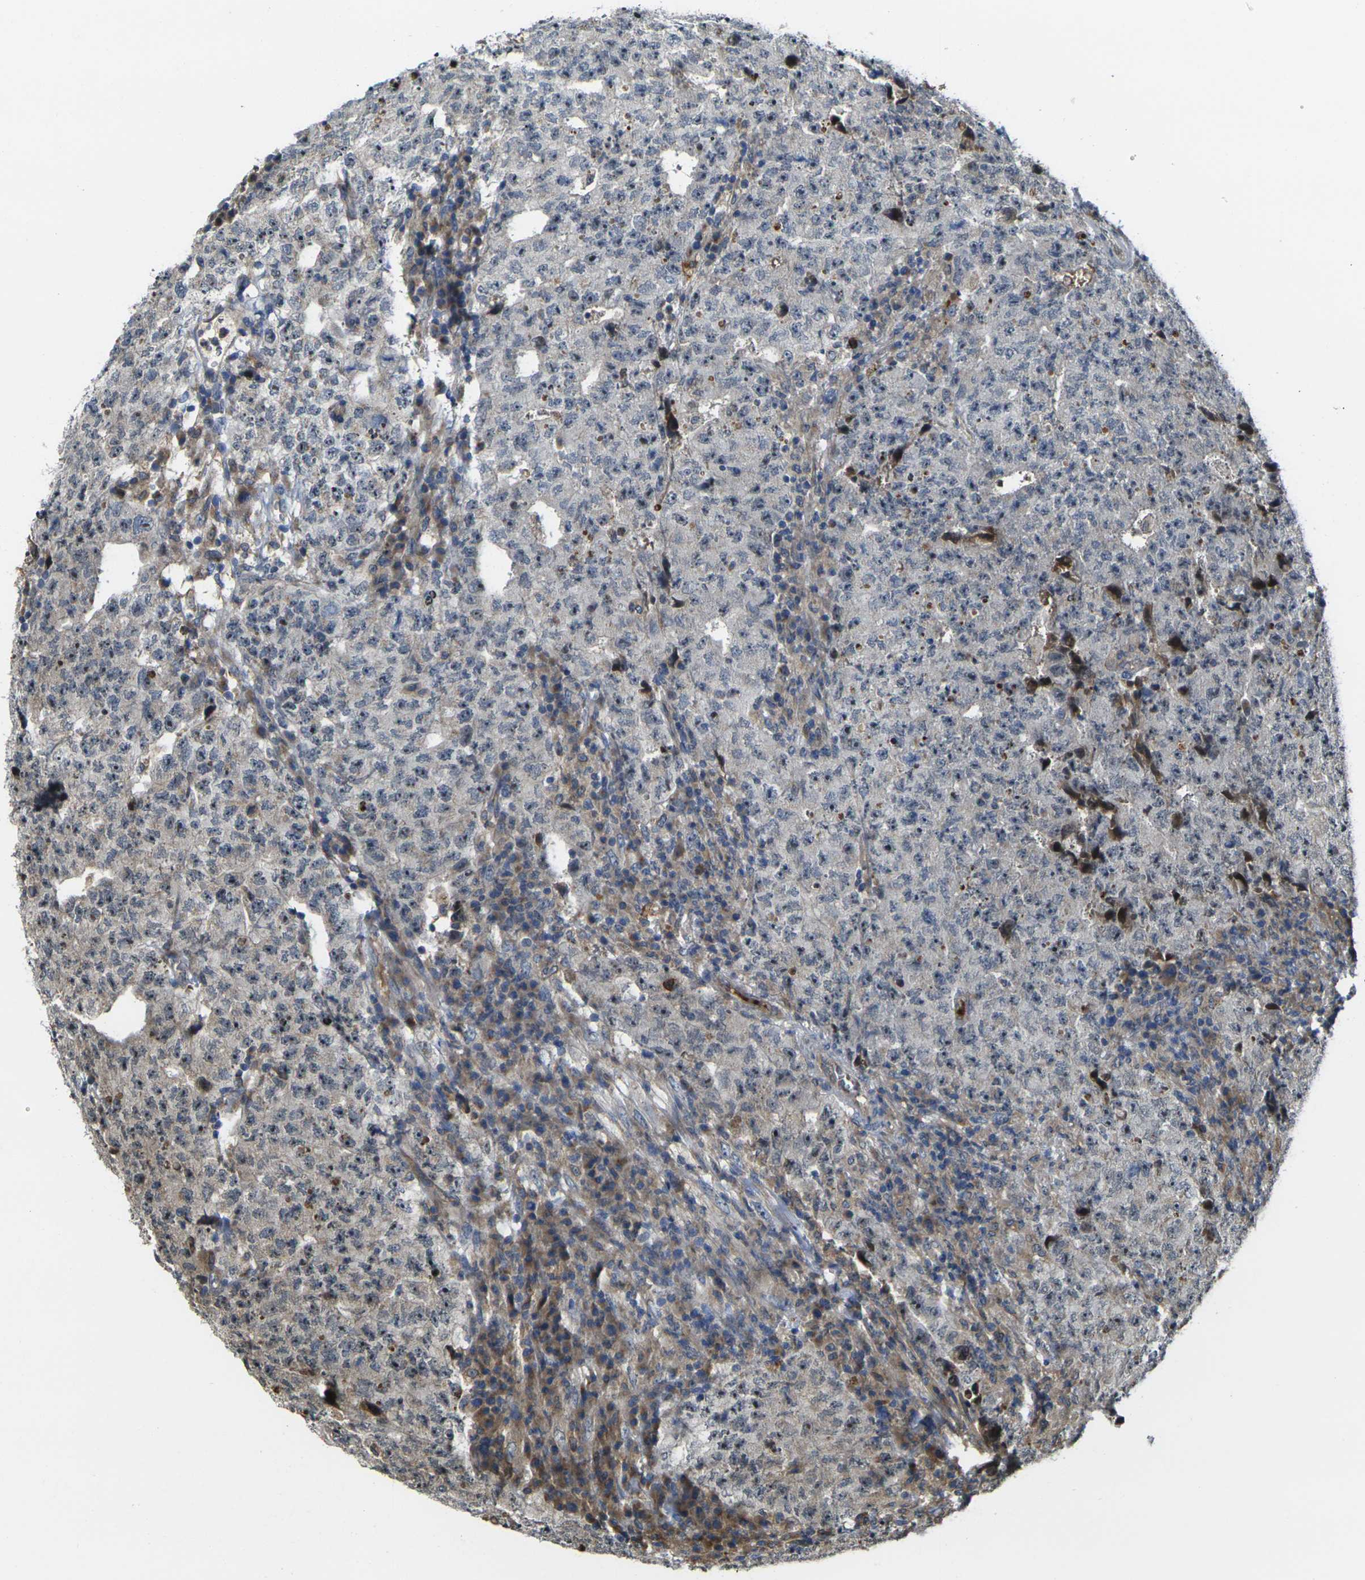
{"staining": {"intensity": "weak", "quantity": "<25%", "location": "cytoplasmic/membranous"}, "tissue": "testis cancer", "cell_type": "Tumor cells", "image_type": "cancer", "snomed": [{"axis": "morphology", "description": "Necrosis, NOS"}, {"axis": "morphology", "description": "Carcinoma, Embryonal, NOS"}, {"axis": "topography", "description": "Testis"}], "caption": "A high-resolution micrograph shows immunohistochemistry (IHC) staining of testis cancer, which exhibits no significant staining in tumor cells.", "gene": "FZD1", "patient": {"sex": "male", "age": 19}}